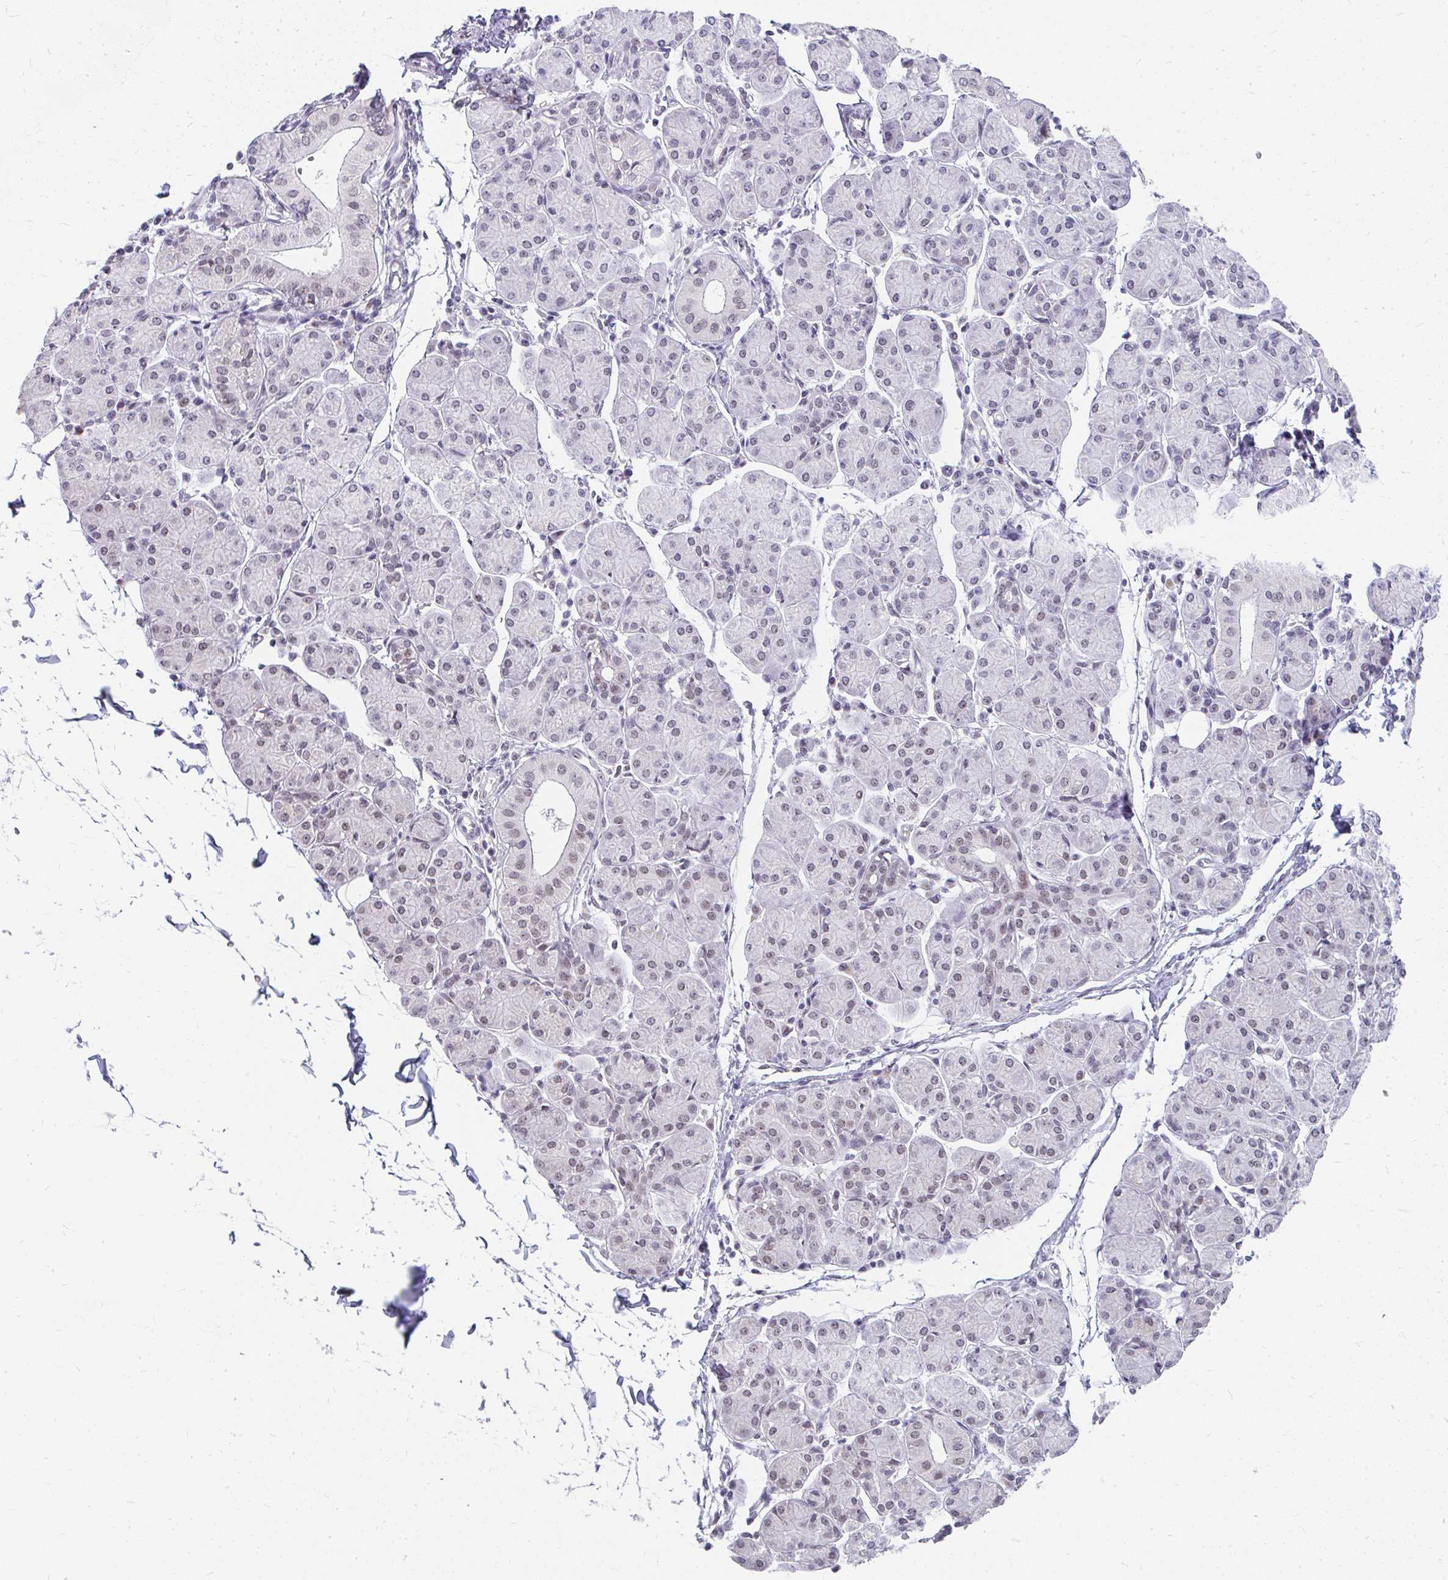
{"staining": {"intensity": "weak", "quantity": "25%-75%", "location": "nuclear"}, "tissue": "salivary gland", "cell_type": "Glandular cells", "image_type": "normal", "snomed": [{"axis": "morphology", "description": "Normal tissue, NOS"}, {"axis": "morphology", "description": "Inflammation, NOS"}, {"axis": "topography", "description": "Lymph node"}, {"axis": "topography", "description": "Salivary gland"}], "caption": "Glandular cells display weak nuclear positivity in about 25%-75% of cells in benign salivary gland.", "gene": "GTF2H1", "patient": {"sex": "male", "age": 3}}